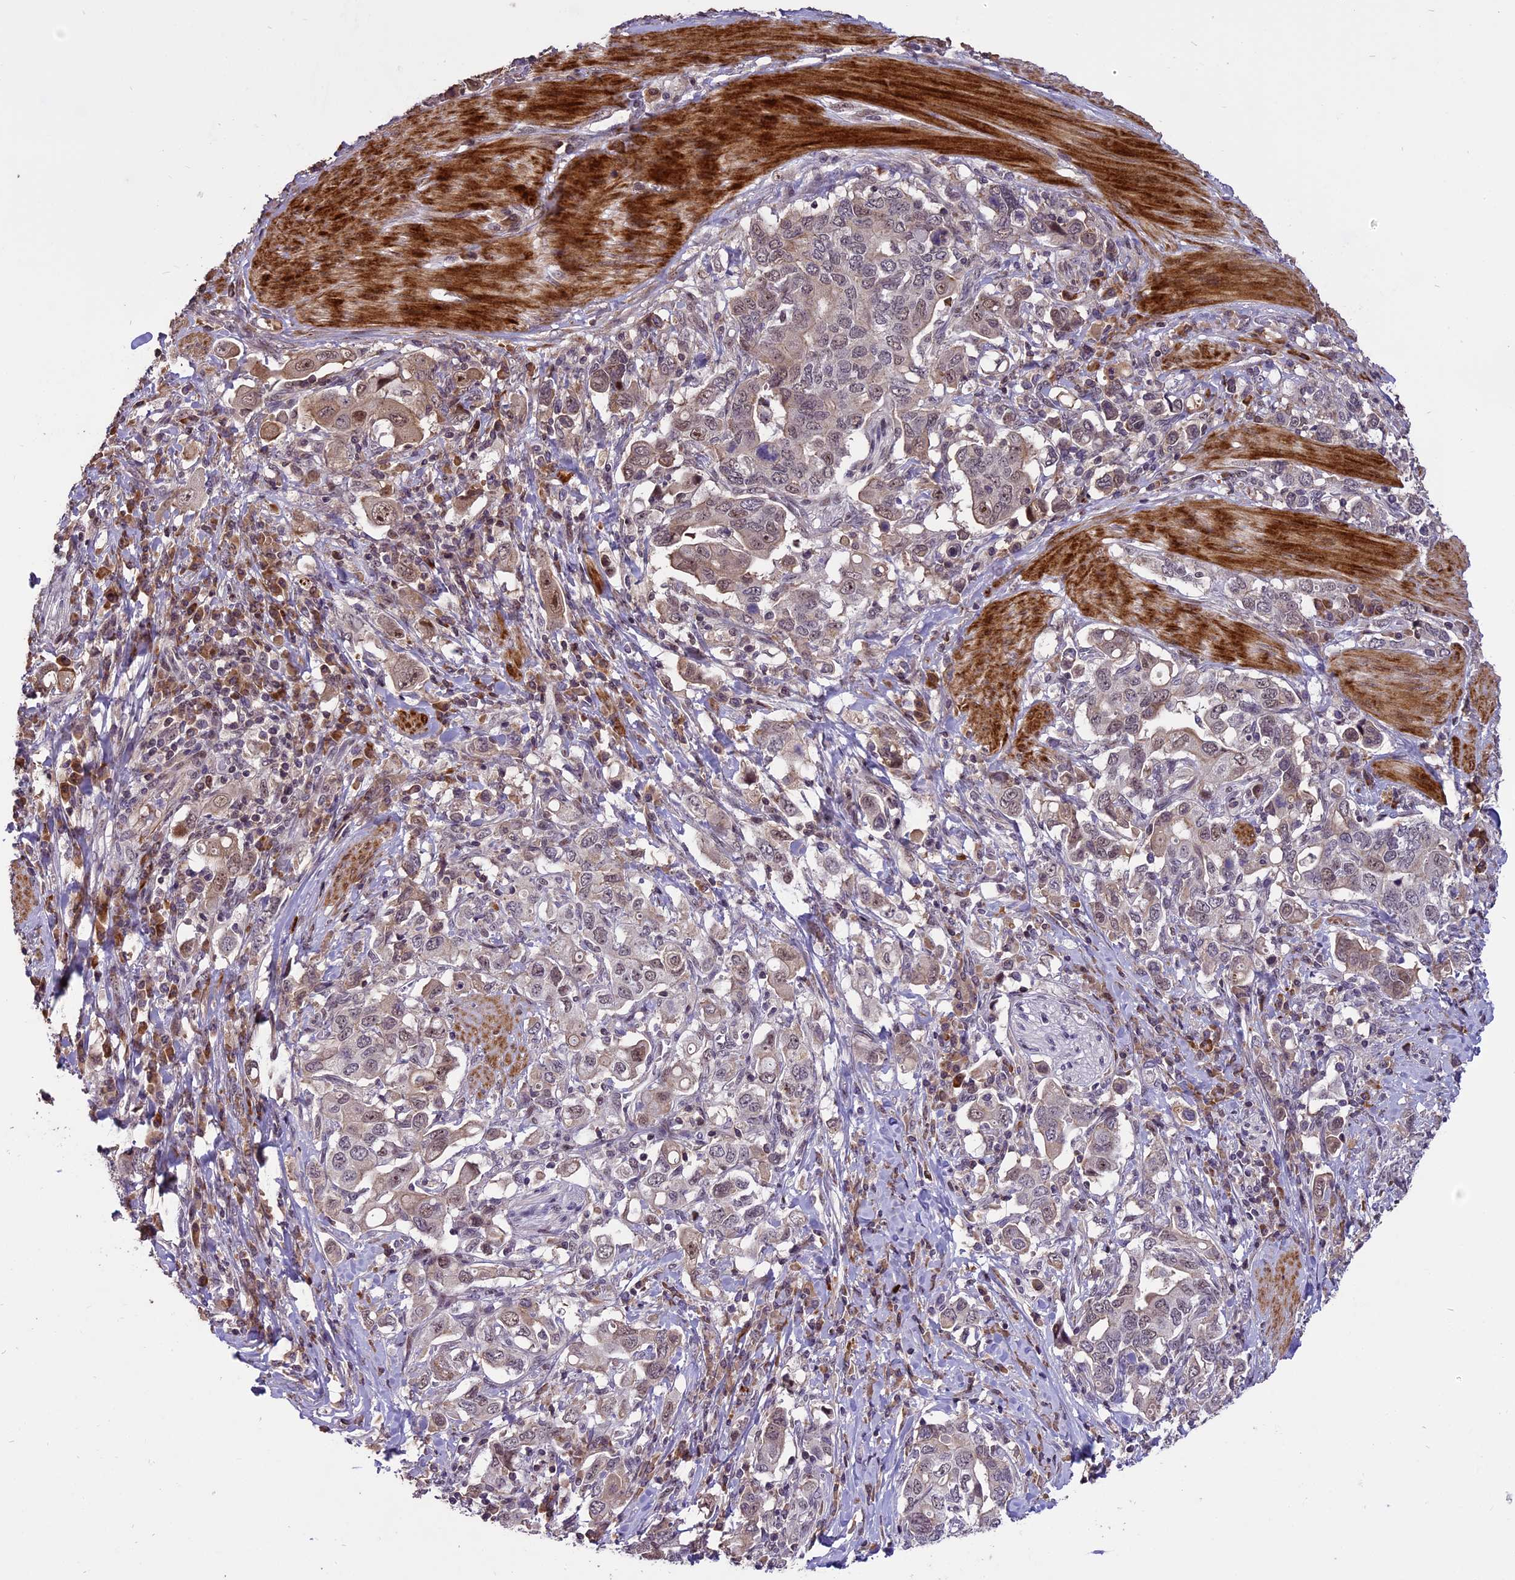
{"staining": {"intensity": "weak", "quantity": "25%-75%", "location": "cytoplasmic/membranous,nuclear"}, "tissue": "stomach cancer", "cell_type": "Tumor cells", "image_type": "cancer", "snomed": [{"axis": "morphology", "description": "Adenocarcinoma, NOS"}, {"axis": "topography", "description": "Stomach, upper"}, {"axis": "topography", "description": "Stomach"}], "caption": "Tumor cells demonstrate low levels of weak cytoplasmic/membranous and nuclear staining in about 25%-75% of cells in stomach cancer (adenocarcinoma).", "gene": "ENHO", "patient": {"sex": "male", "age": 62}}